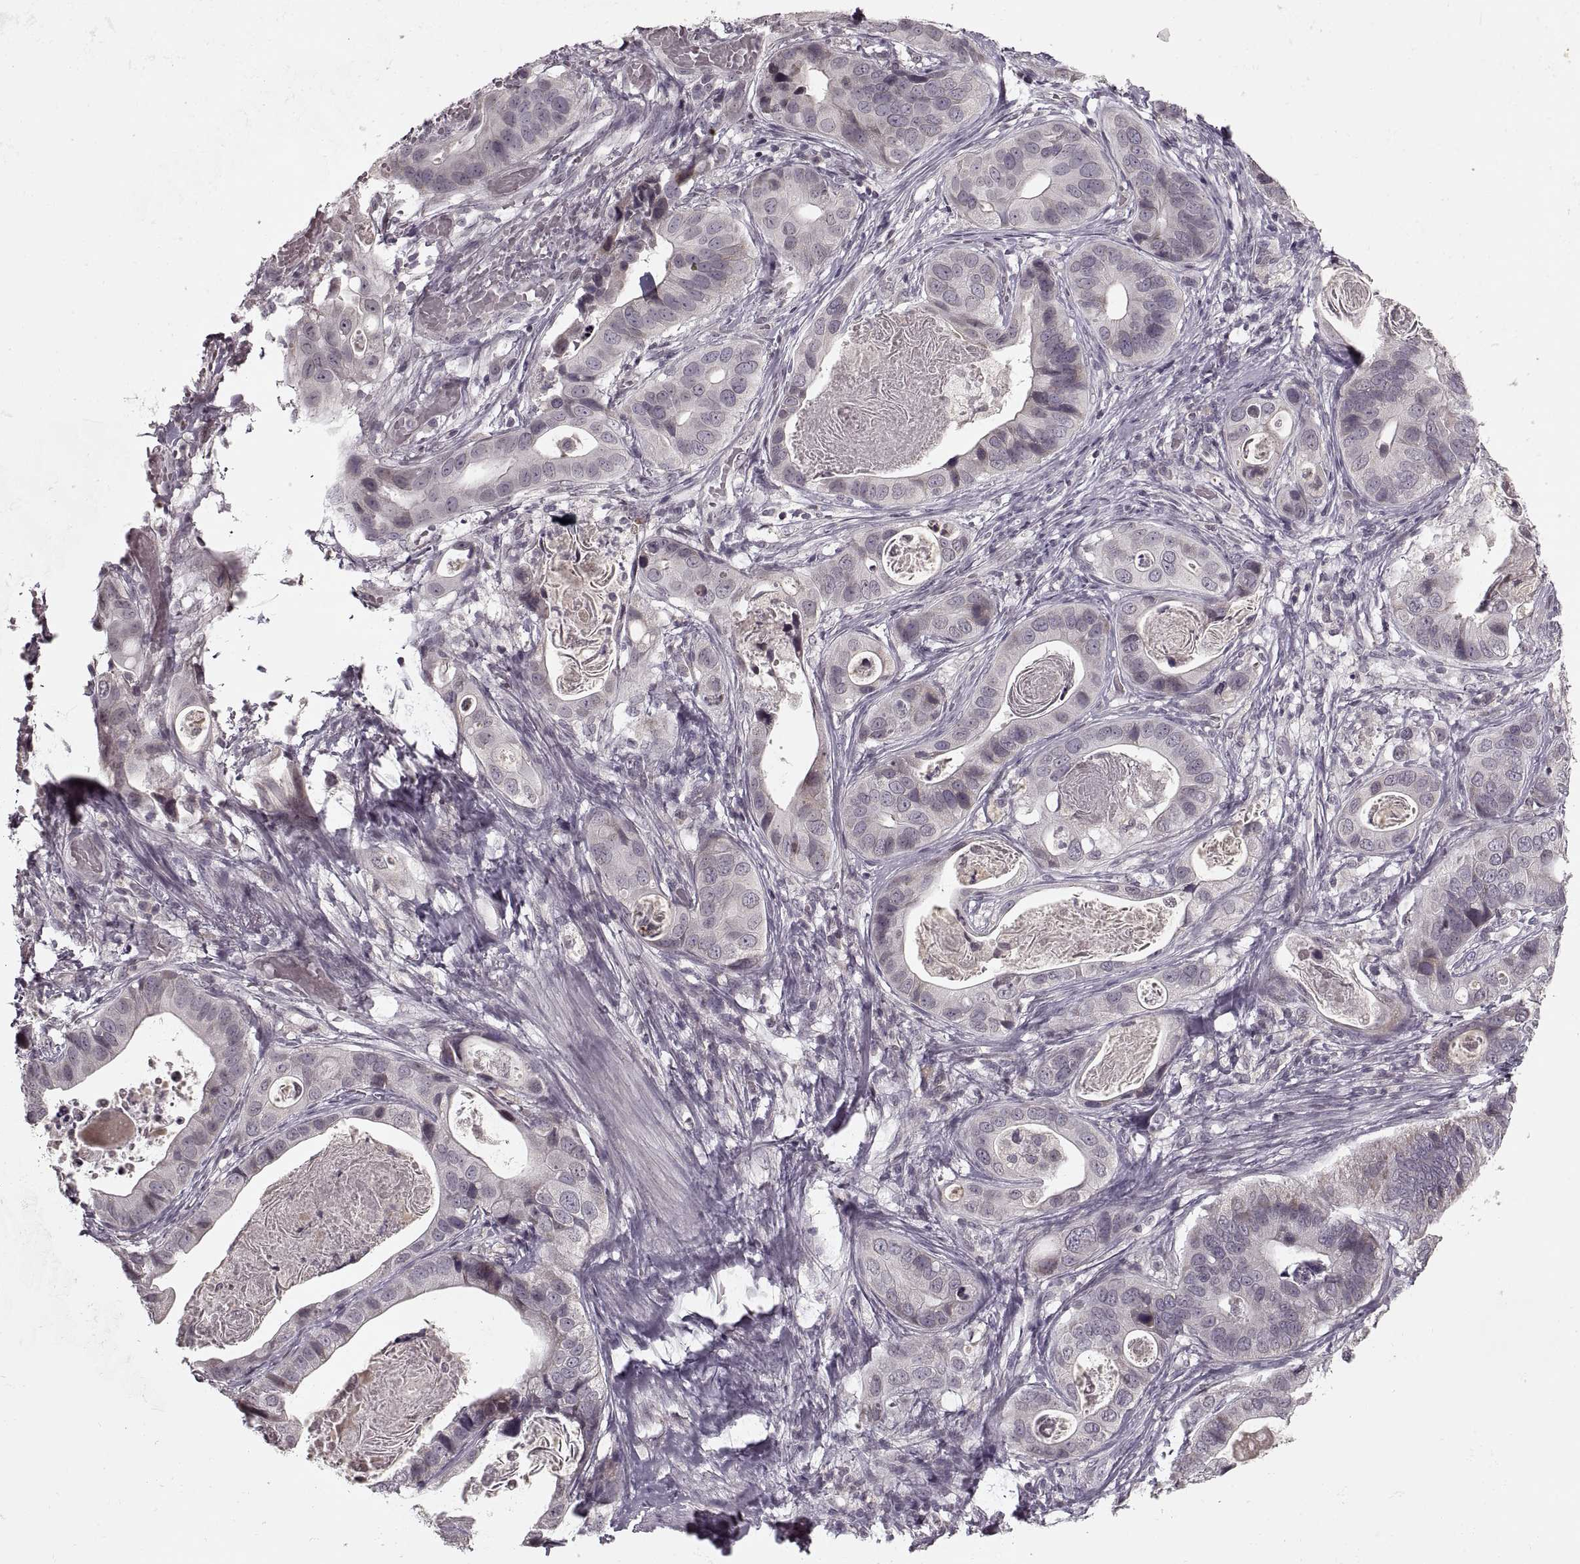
{"staining": {"intensity": "negative", "quantity": "none", "location": "none"}, "tissue": "stomach cancer", "cell_type": "Tumor cells", "image_type": "cancer", "snomed": [{"axis": "morphology", "description": "Adenocarcinoma, NOS"}, {"axis": "topography", "description": "Stomach"}], "caption": "Tumor cells show no significant staining in stomach cancer (adenocarcinoma).", "gene": "ASIC3", "patient": {"sex": "male", "age": 84}}